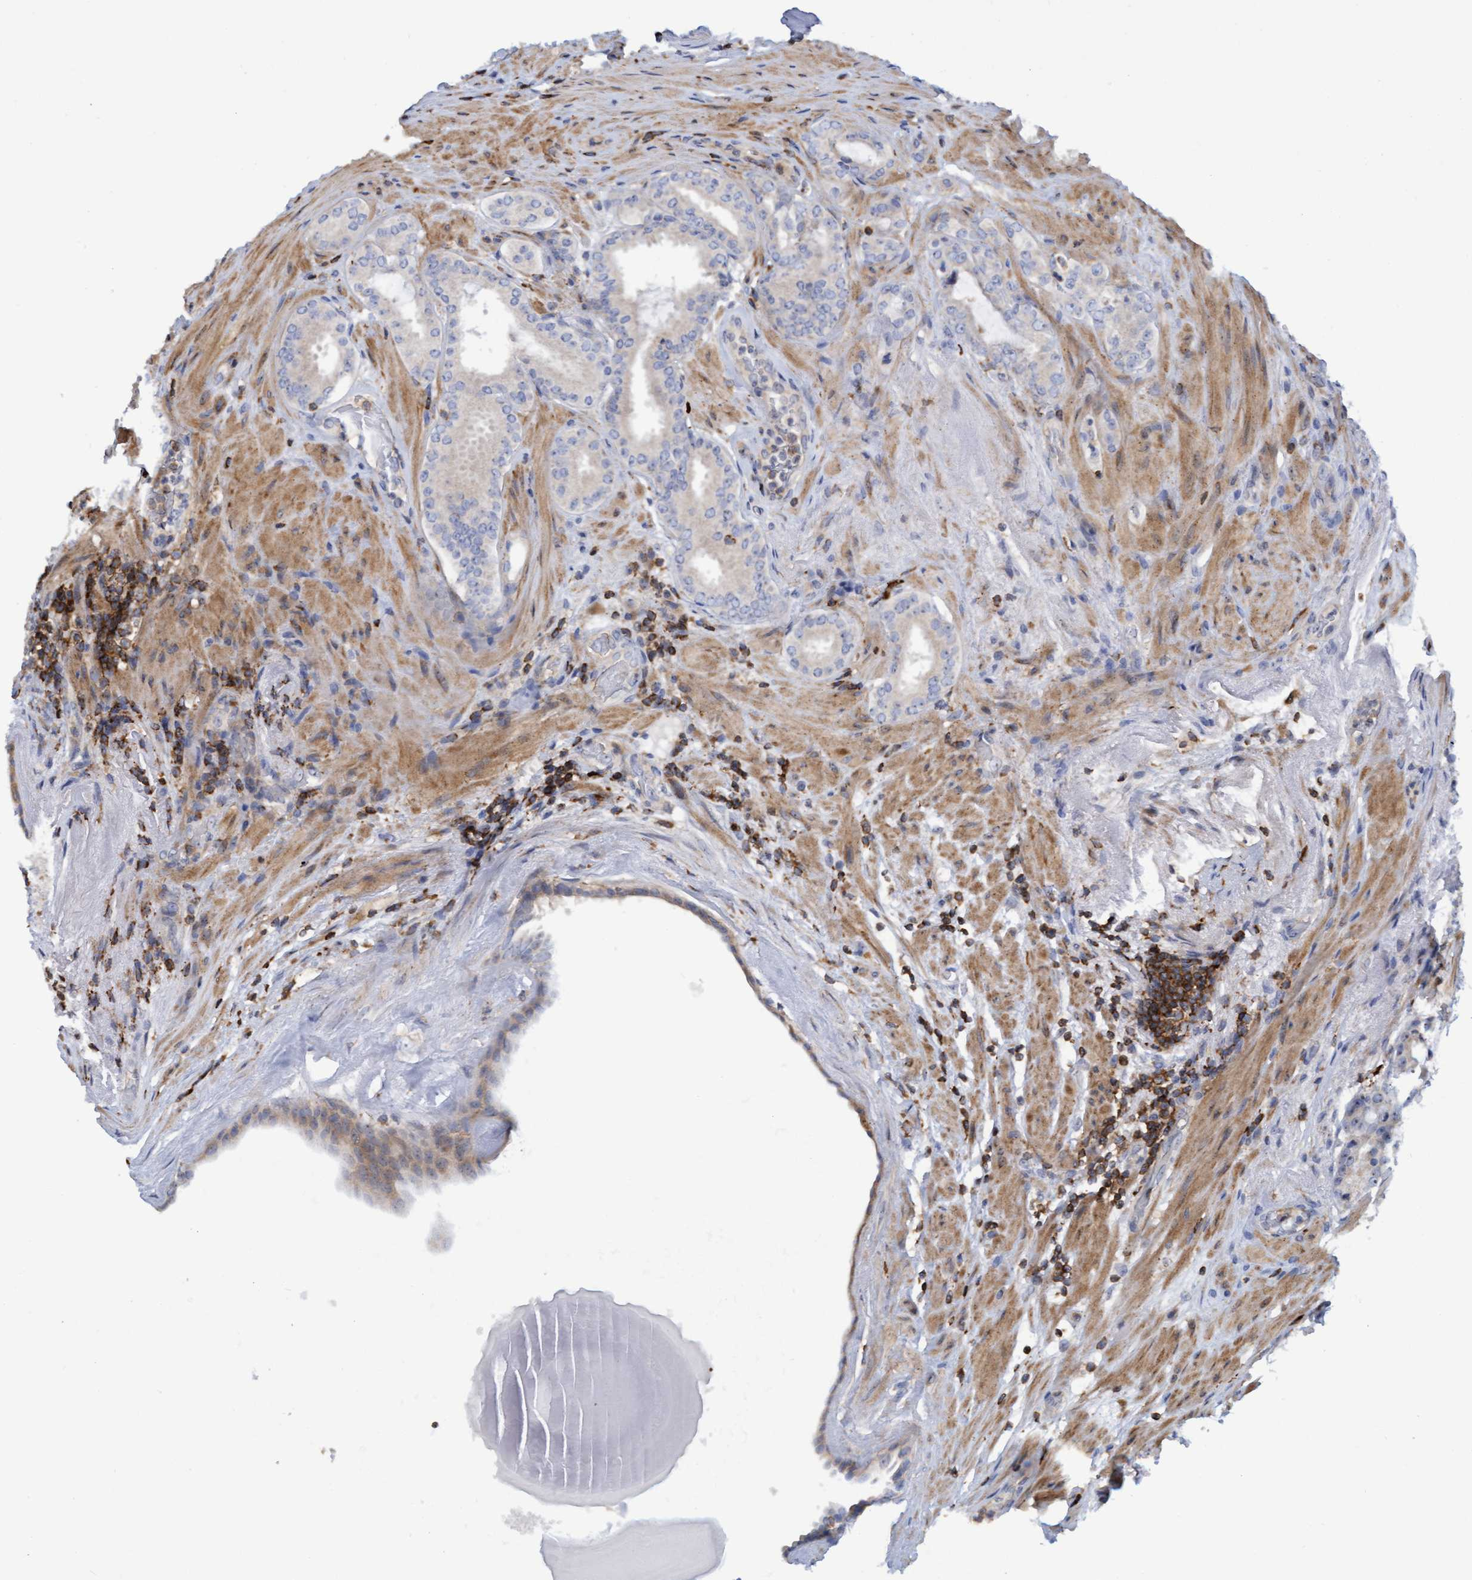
{"staining": {"intensity": "negative", "quantity": "none", "location": "none"}, "tissue": "prostate cancer", "cell_type": "Tumor cells", "image_type": "cancer", "snomed": [{"axis": "morphology", "description": "Adenocarcinoma, Low grade"}, {"axis": "topography", "description": "Prostate"}], "caption": "This is an immunohistochemistry image of prostate cancer (low-grade adenocarcinoma). There is no positivity in tumor cells.", "gene": "FNBP1", "patient": {"sex": "male", "age": 69}}